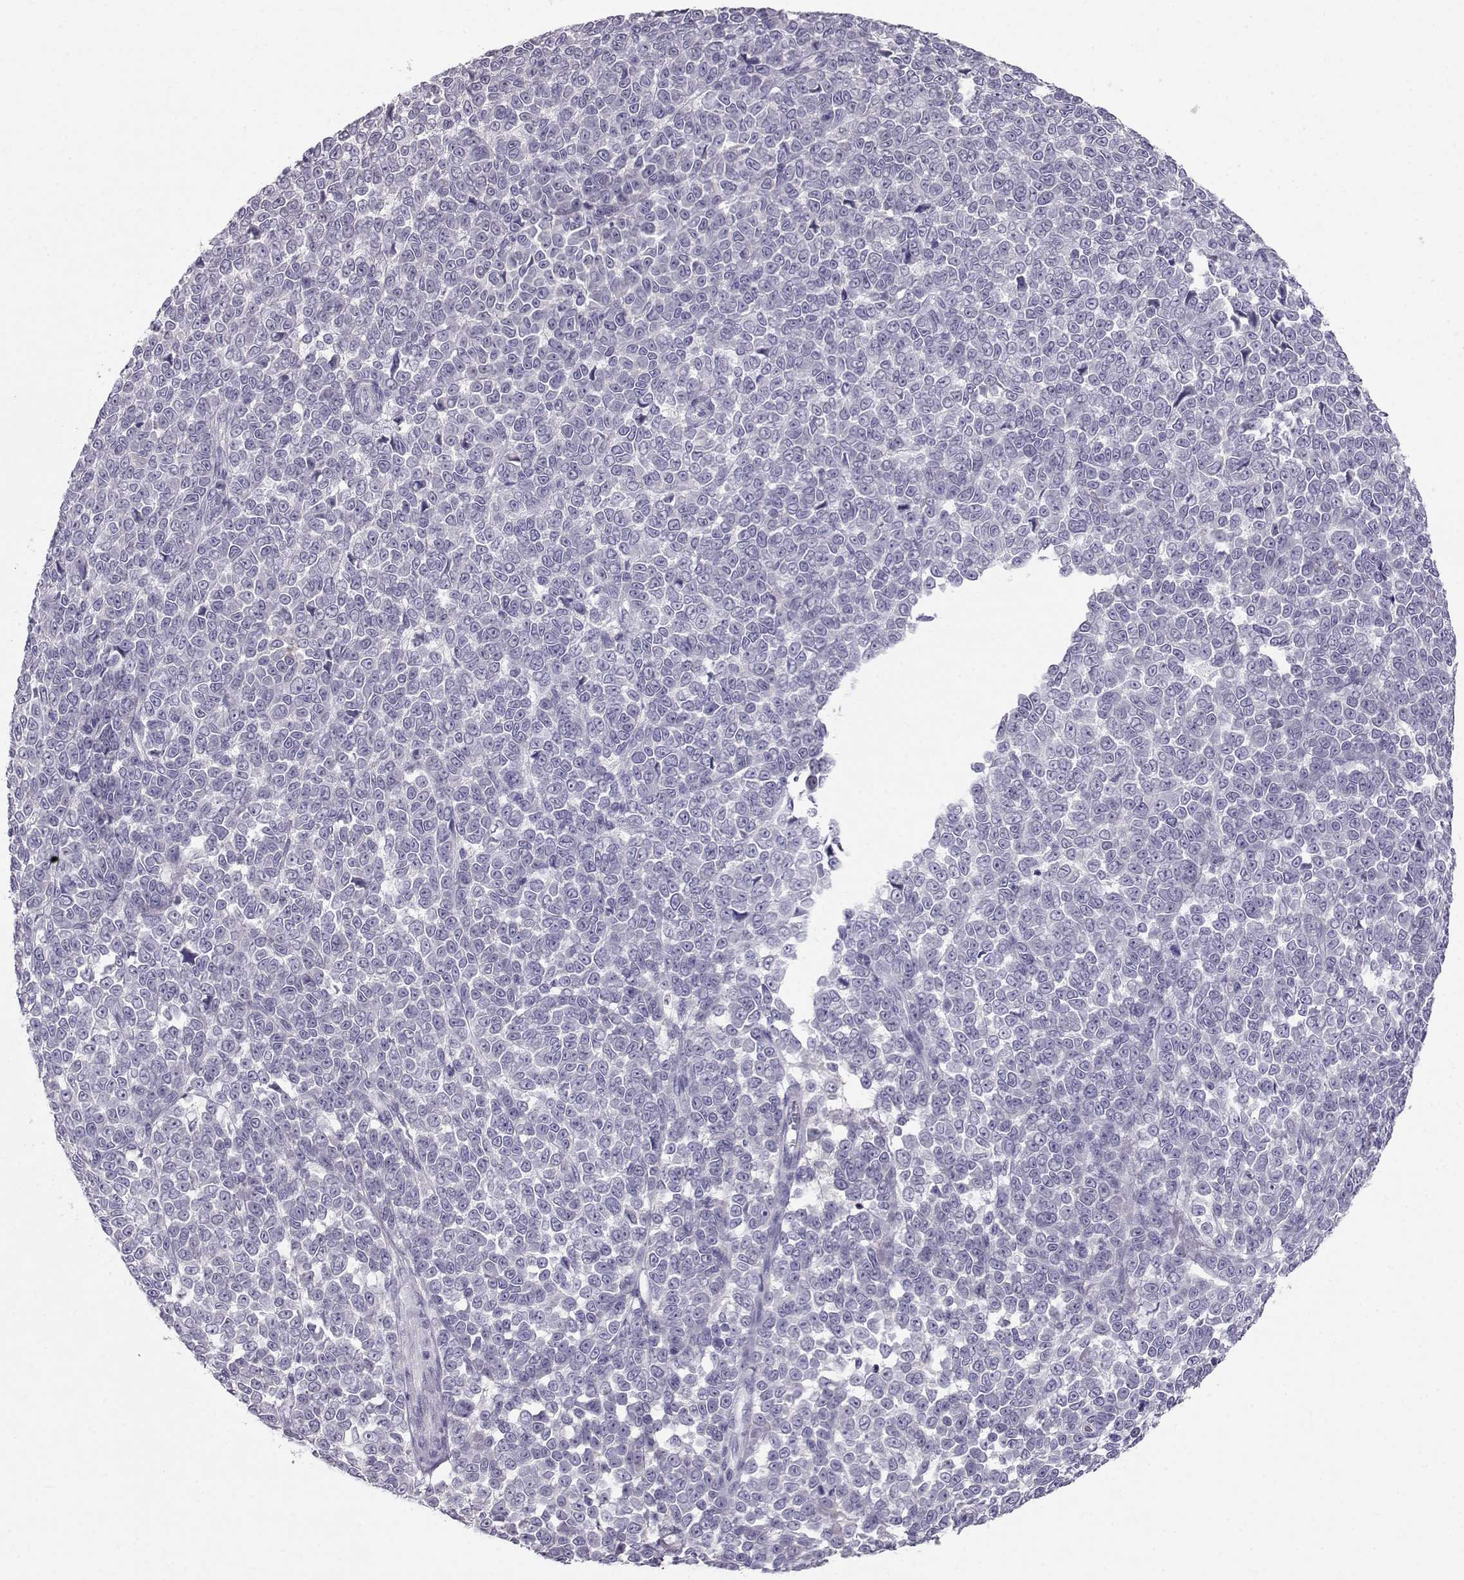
{"staining": {"intensity": "negative", "quantity": "none", "location": "none"}, "tissue": "melanoma", "cell_type": "Tumor cells", "image_type": "cancer", "snomed": [{"axis": "morphology", "description": "Malignant melanoma, NOS"}, {"axis": "topography", "description": "Skin"}], "caption": "Immunohistochemistry (IHC) histopathology image of neoplastic tissue: human melanoma stained with DAB (3,3'-diaminobenzidine) exhibits no significant protein positivity in tumor cells. (Brightfield microscopy of DAB (3,3'-diaminobenzidine) immunohistochemistry at high magnification).", "gene": "GPR26", "patient": {"sex": "female", "age": 95}}